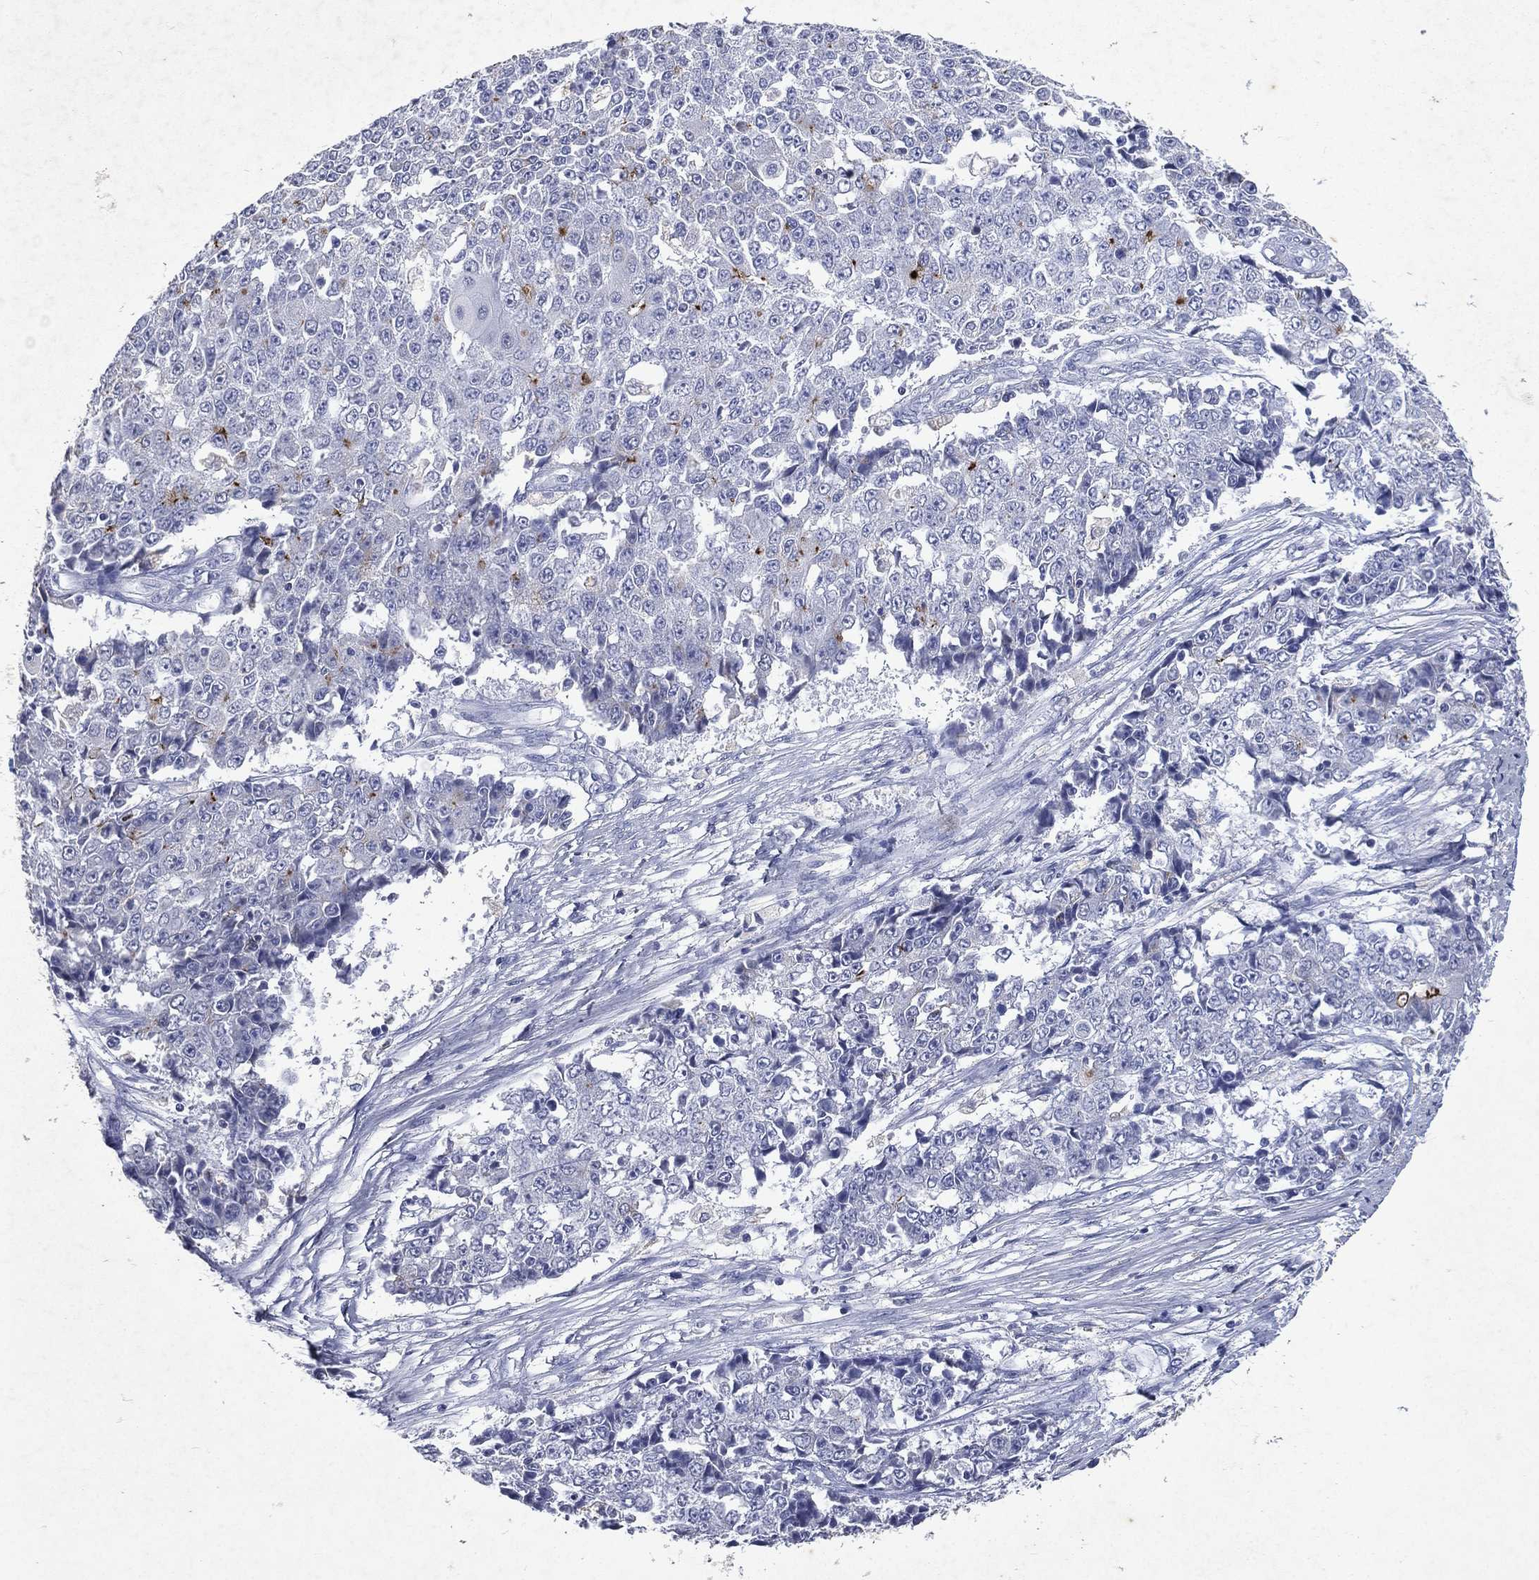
{"staining": {"intensity": "negative", "quantity": "none", "location": "none"}, "tissue": "ovarian cancer", "cell_type": "Tumor cells", "image_type": "cancer", "snomed": [{"axis": "morphology", "description": "Carcinoma, endometroid"}, {"axis": "topography", "description": "Ovary"}], "caption": "The photomicrograph demonstrates no significant positivity in tumor cells of ovarian endometroid carcinoma.", "gene": "SLC34A2", "patient": {"sex": "female", "age": 42}}